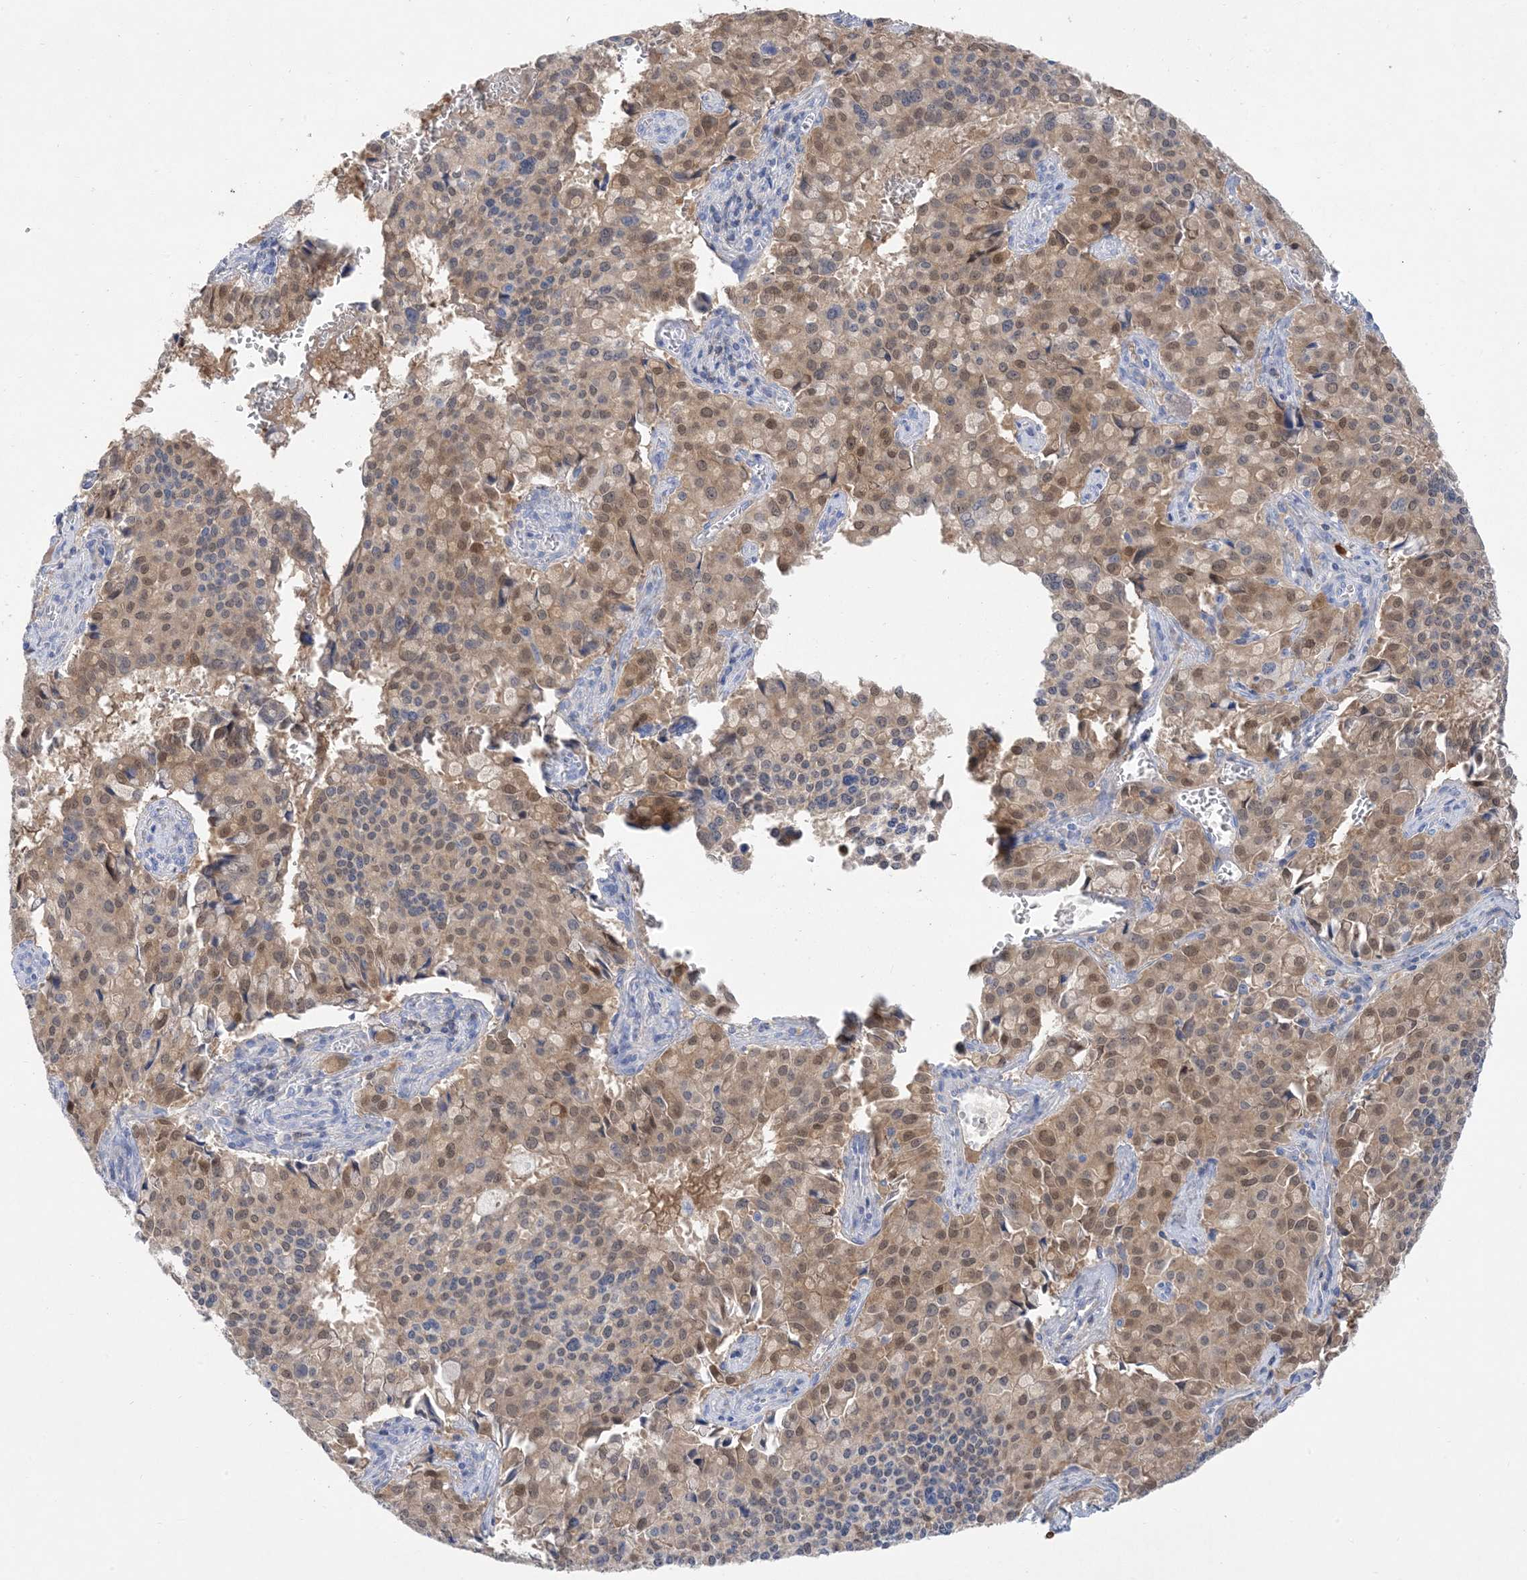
{"staining": {"intensity": "moderate", "quantity": ">75%", "location": "cytoplasmic/membranous,nuclear"}, "tissue": "pancreatic cancer", "cell_type": "Tumor cells", "image_type": "cancer", "snomed": [{"axis": "morphology", "description": "Adenocarcinoma, NOS"}, {"axis": "topography", "description": "Pancreas"}], "caption": "Tumor cells exhibit medium levels of moderate cytoplasmic/membranous and nuclear staining in approximately >75% of cells in human pancreatic cancer (adenocarcinoma).", "gene": "SH3YL1", "patient": {"sex": "male", "age": 65}}